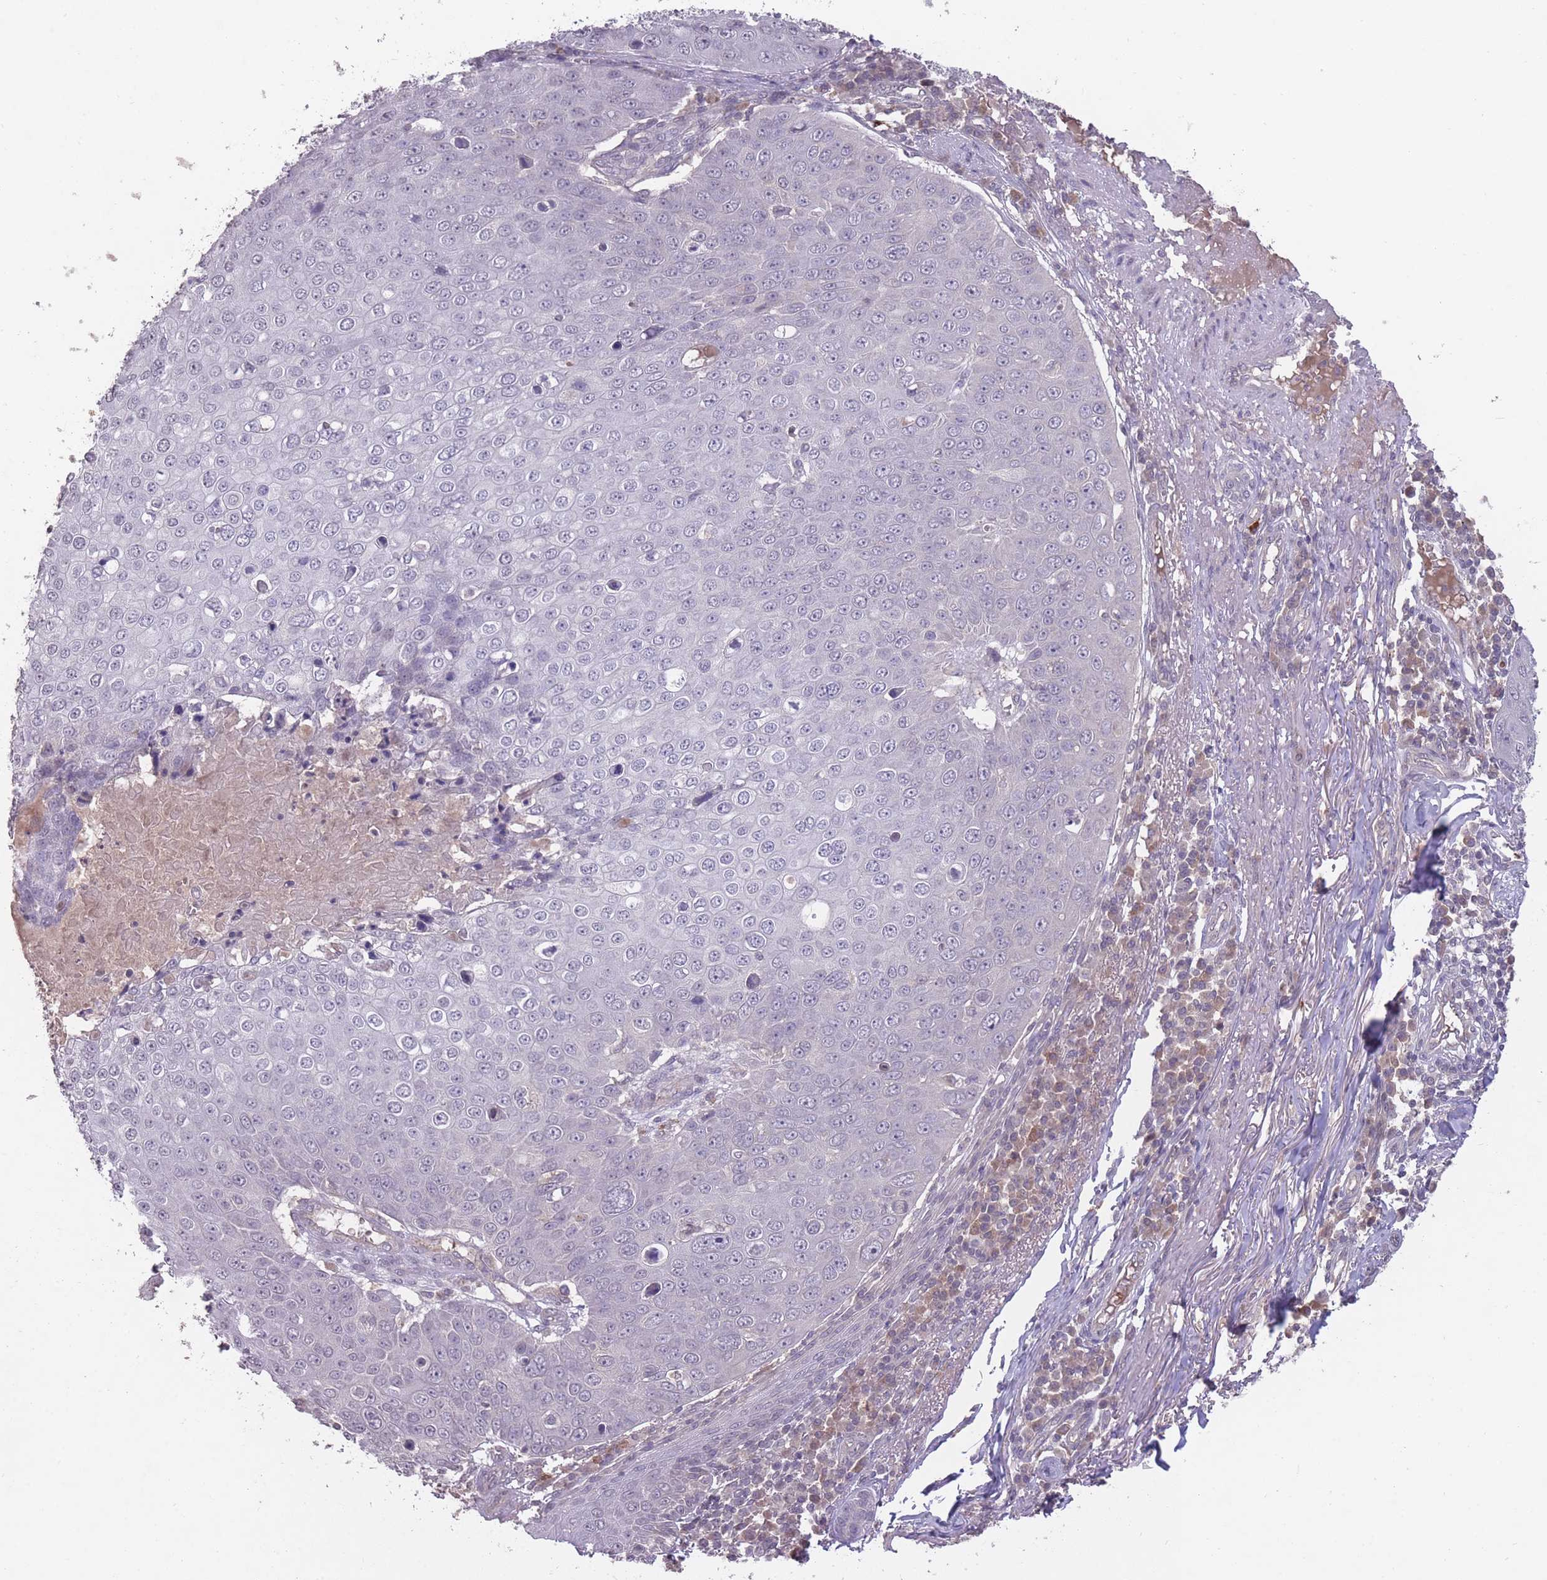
{"staining": {"intensity": "negative", "quantity": "none", "location": "none"}, "tissue": "skin cancer", "cell_type": "Tumor cells", "image_type": "cancer", "snomed": [{"axis": "morphology", "description": "Squamous cell carcinoma, NOS"}, {"axis": "topography", "description": "Skin"}], "caption": "An image of skin cancer stained for a protein reveals no brown staining in tumor cells.", "gene": "ADCYAP1R1", "patient": {"sex": "male", "age": 71}}